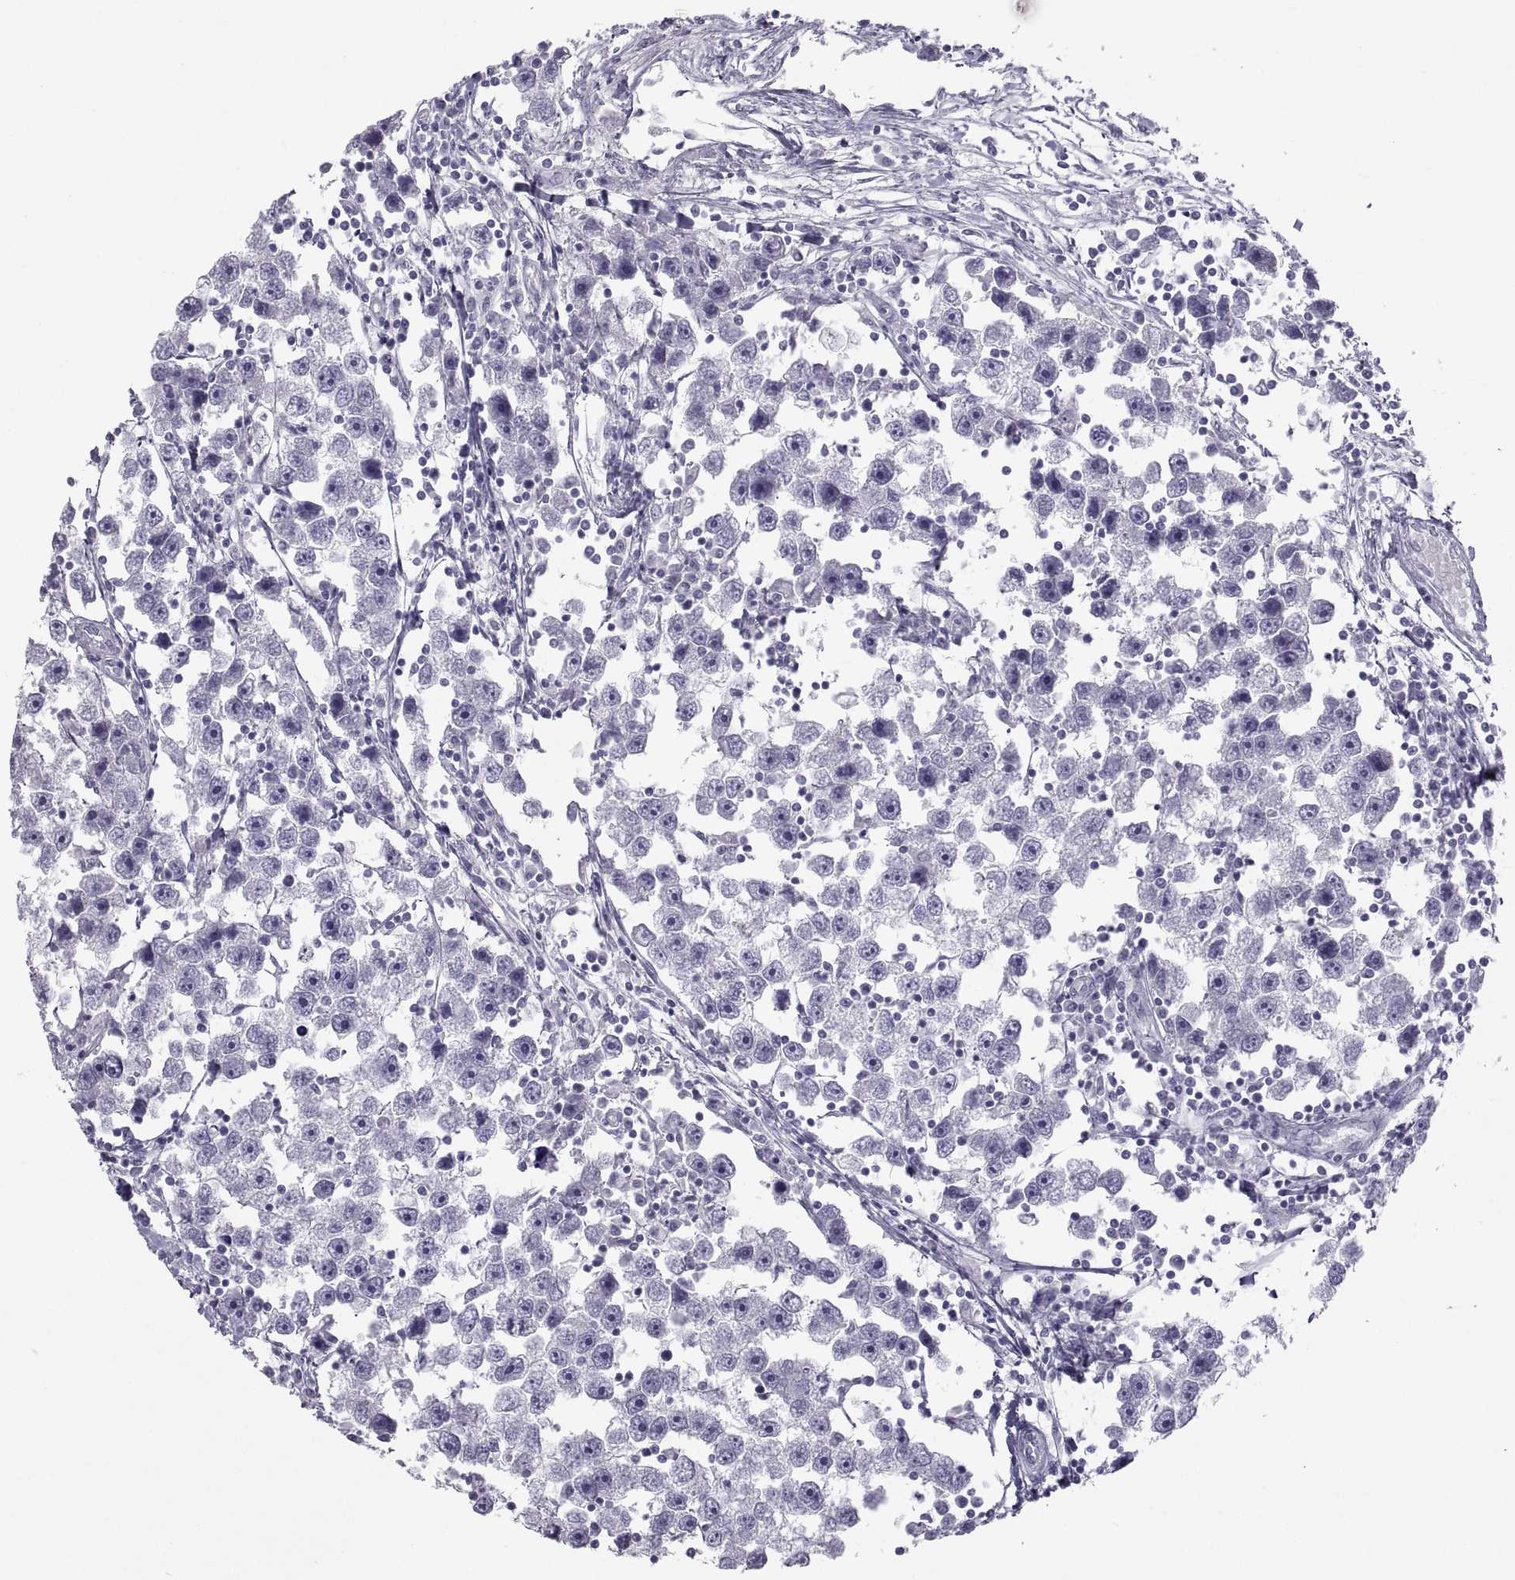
{"staining": {"intensity": "negative", "quantity": "none", "location": "none"}, "tissue": "testis cancer", "cell_type": "Tumor cells", "image_type": "cancer", "snomed": [{"axis": "morphology", "description": "Seminoma, NOS"}, {"axis": "topography", "description": "Testis"}], "caption": "A high-resolution micrograph shows immunohistochemistry (IHC) staining of seminoma (testis), which shows no significant positivity in tumor cells.", "gene": "PCSK1N", "patient": {"sex": "male", "age": 30}}